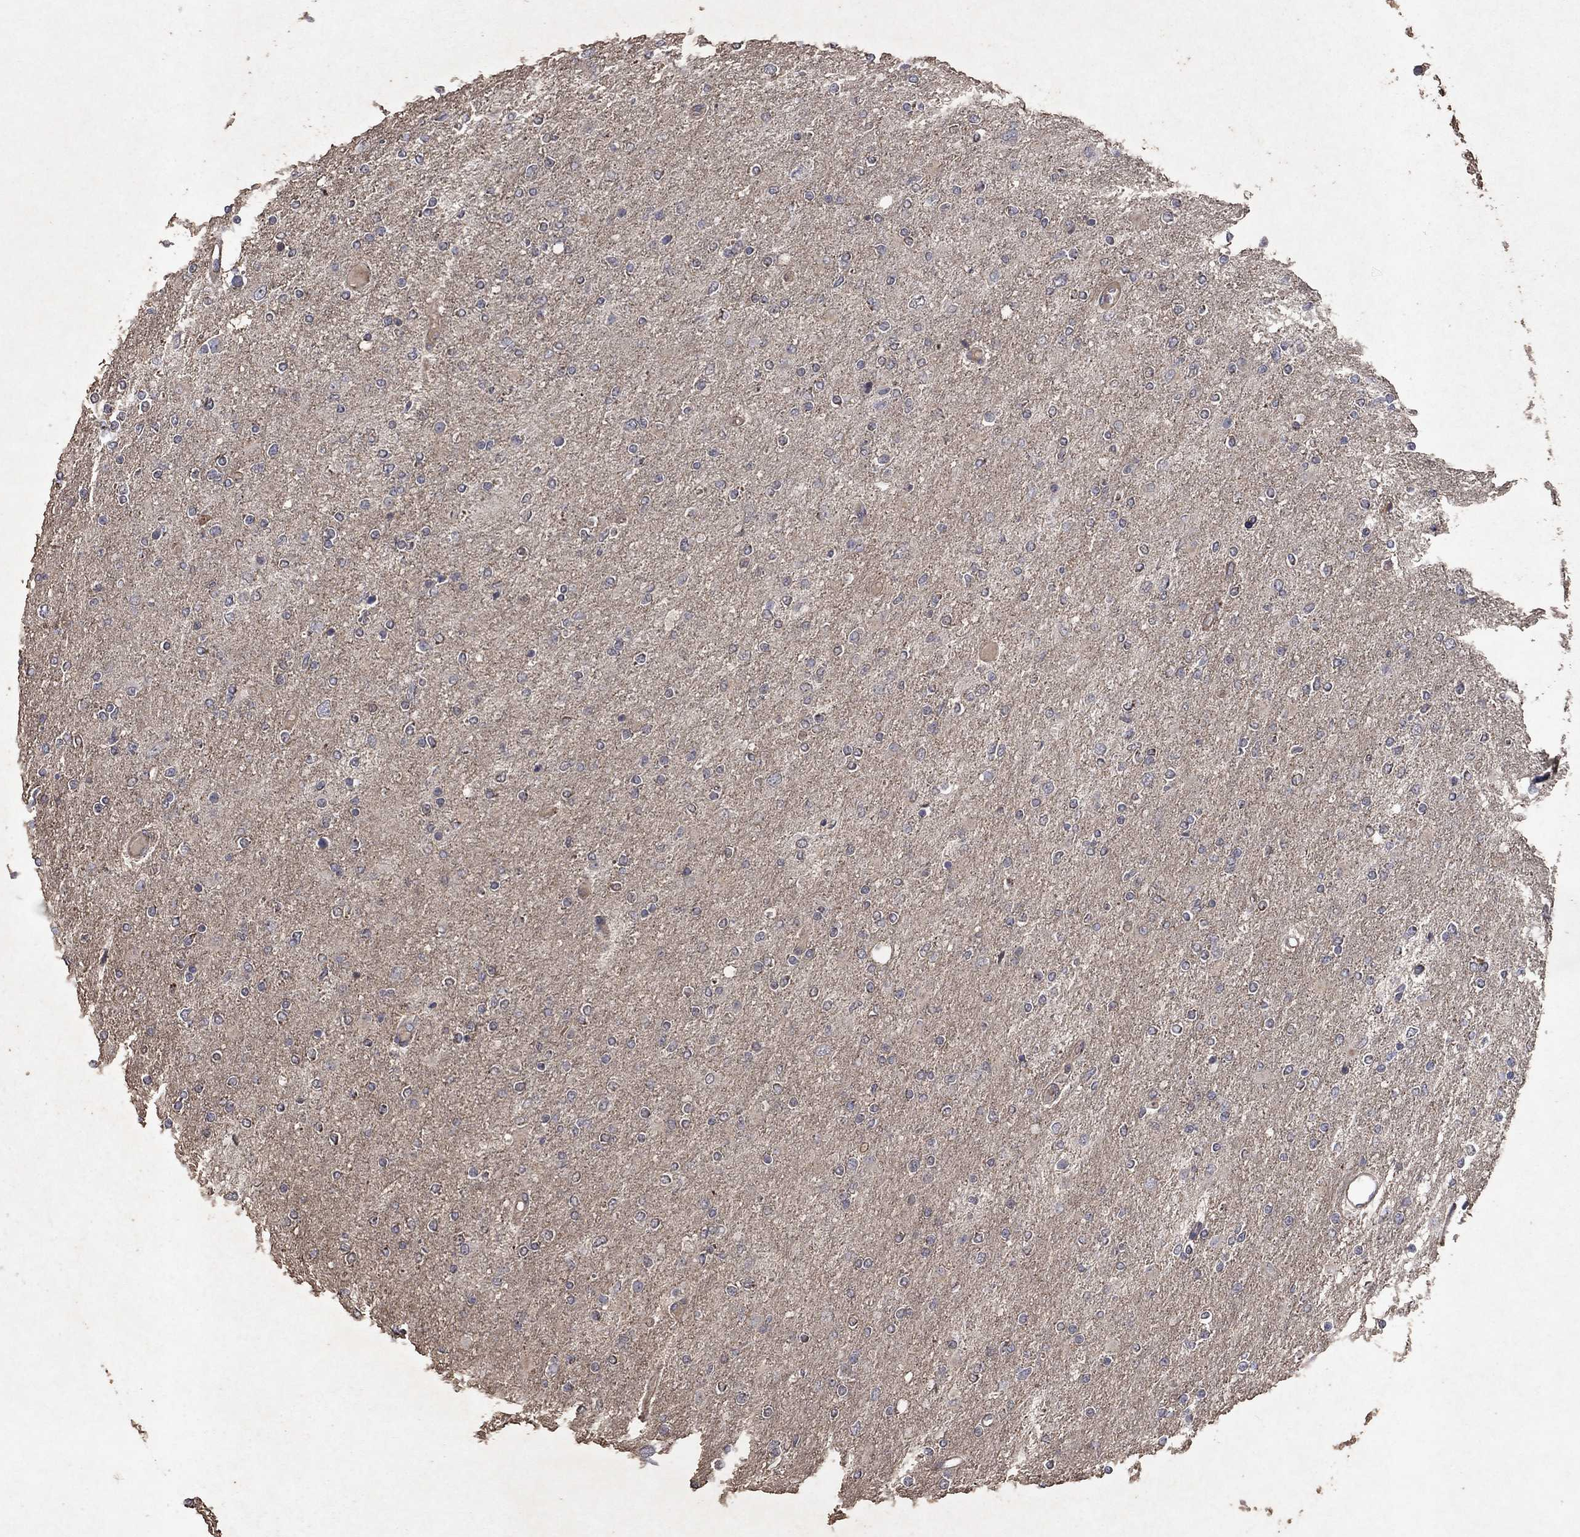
{"staining": {"intensity": "negative", "quantity": "none", "location": "none"}, "tissue": "glioma", "cell_type": "Tumor cells", "image_type": "cancer", "snomed": [{"axis": "morphology", "description": "Glioma, malignant, High grade"}, {"axis": "topography", "description": "Cerebral cortex"}], "caption": "Glioma was stained to show a protein in brown. There is no significant staining in tumor cells. (DAB immunohistochemistry (IHC), high magnification).", "gene": "FRG1", "patient": {"sex": "male", "age": 70}}